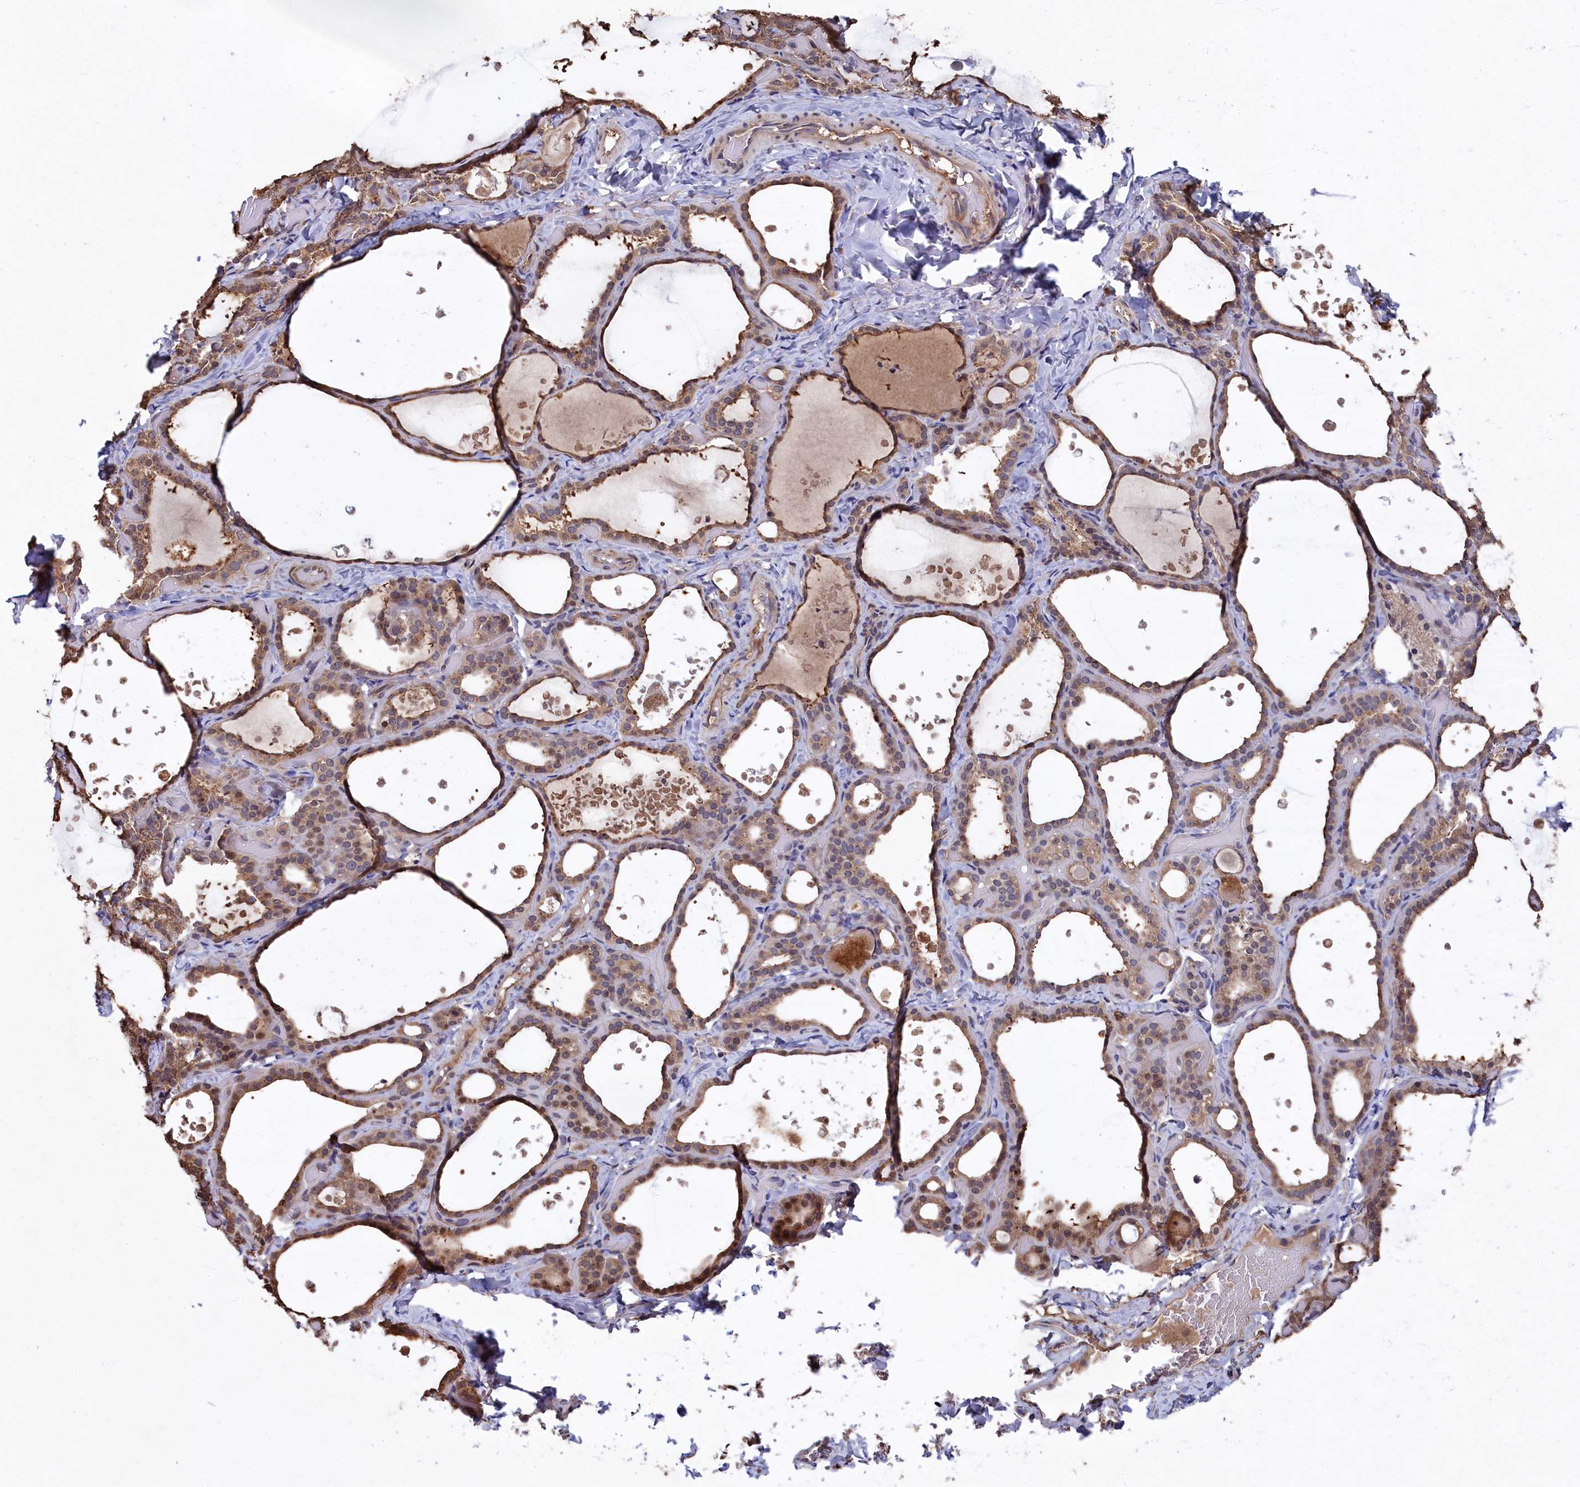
{"staining": {"intensity": "moderate", "quantity": ">75%", "location": "cytoplasmic/membranous,nuclear"}, "tissue": "thyroid gland", "cell_type": "Glandular cells", "image_type": "normal", "snomed": [{"axis": "morphology", "description": "Normal tissue, NOS"}, {"axis": "topography", "description": "Thyroid gland"}], "caption": "Immunohistochemistry of normal thyroid gland reveals medium levels of moderate cytoplasmic/membranous,nuclear expression in approximately >75% of glandular cells. (brown staining indicates protein expression, while blue staining denotes nuclei).", "gene": "NAA60", "patient": {"sex": "female", "age": 44}}